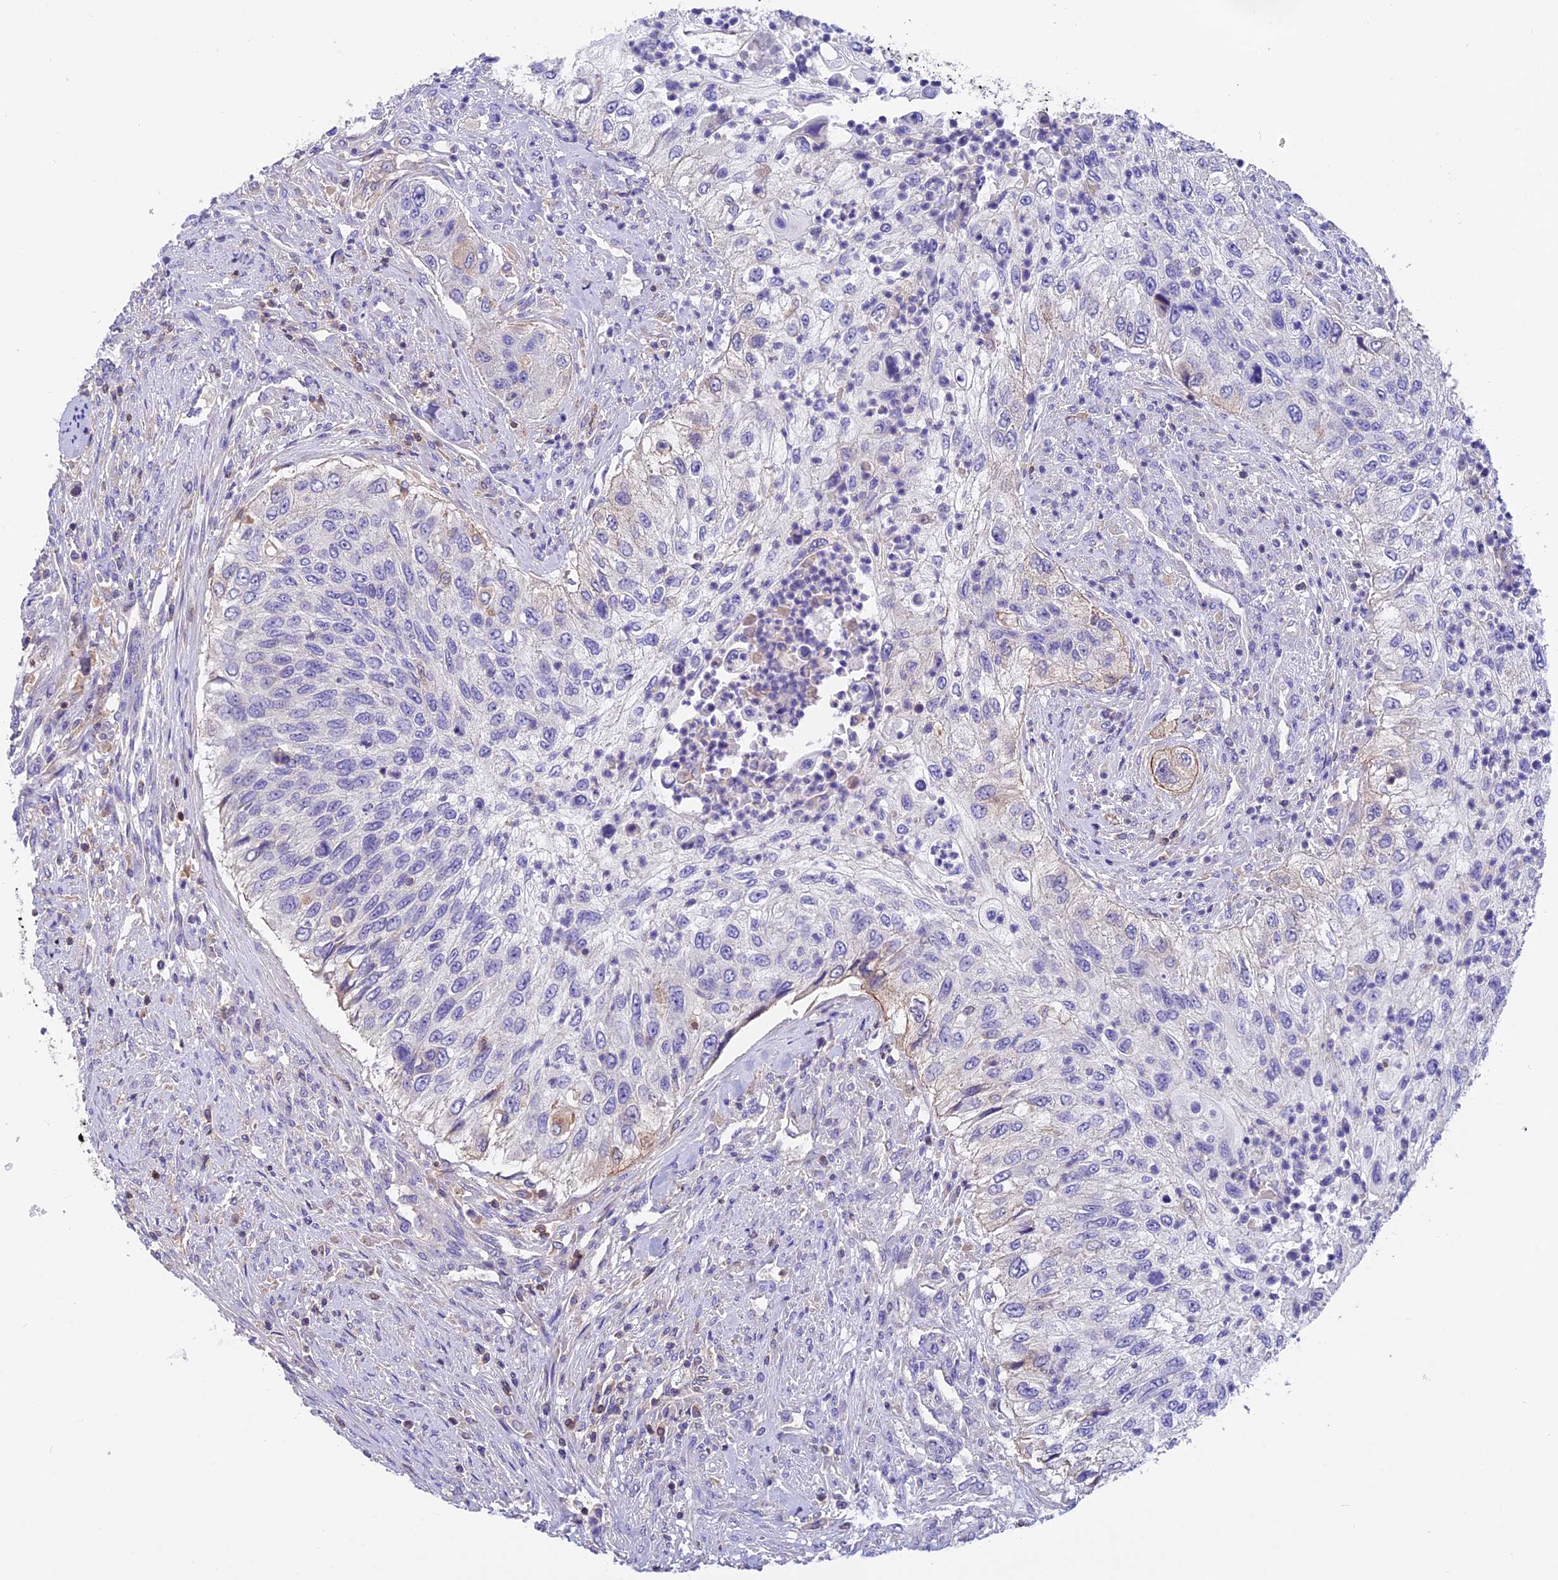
{"staining": {"intensity": "negative", "quantity": "none", "location": "none"}, "tissue": "urothelial cancer", "cell_type": "Tumor cells", "image_type": "cancer", "snomed": [{"axis": "morphology", "description": "Urothelial carcinoma, High grade"}, {"axis": "topography", "description": "Urinary bladder"}], "caption": "DAB immunohistochemical staining of urothelial cancer exhibits no significant staining in tumor cells.", "gene": "LPXN", "patient": {"sex": "female", "age": 60}}